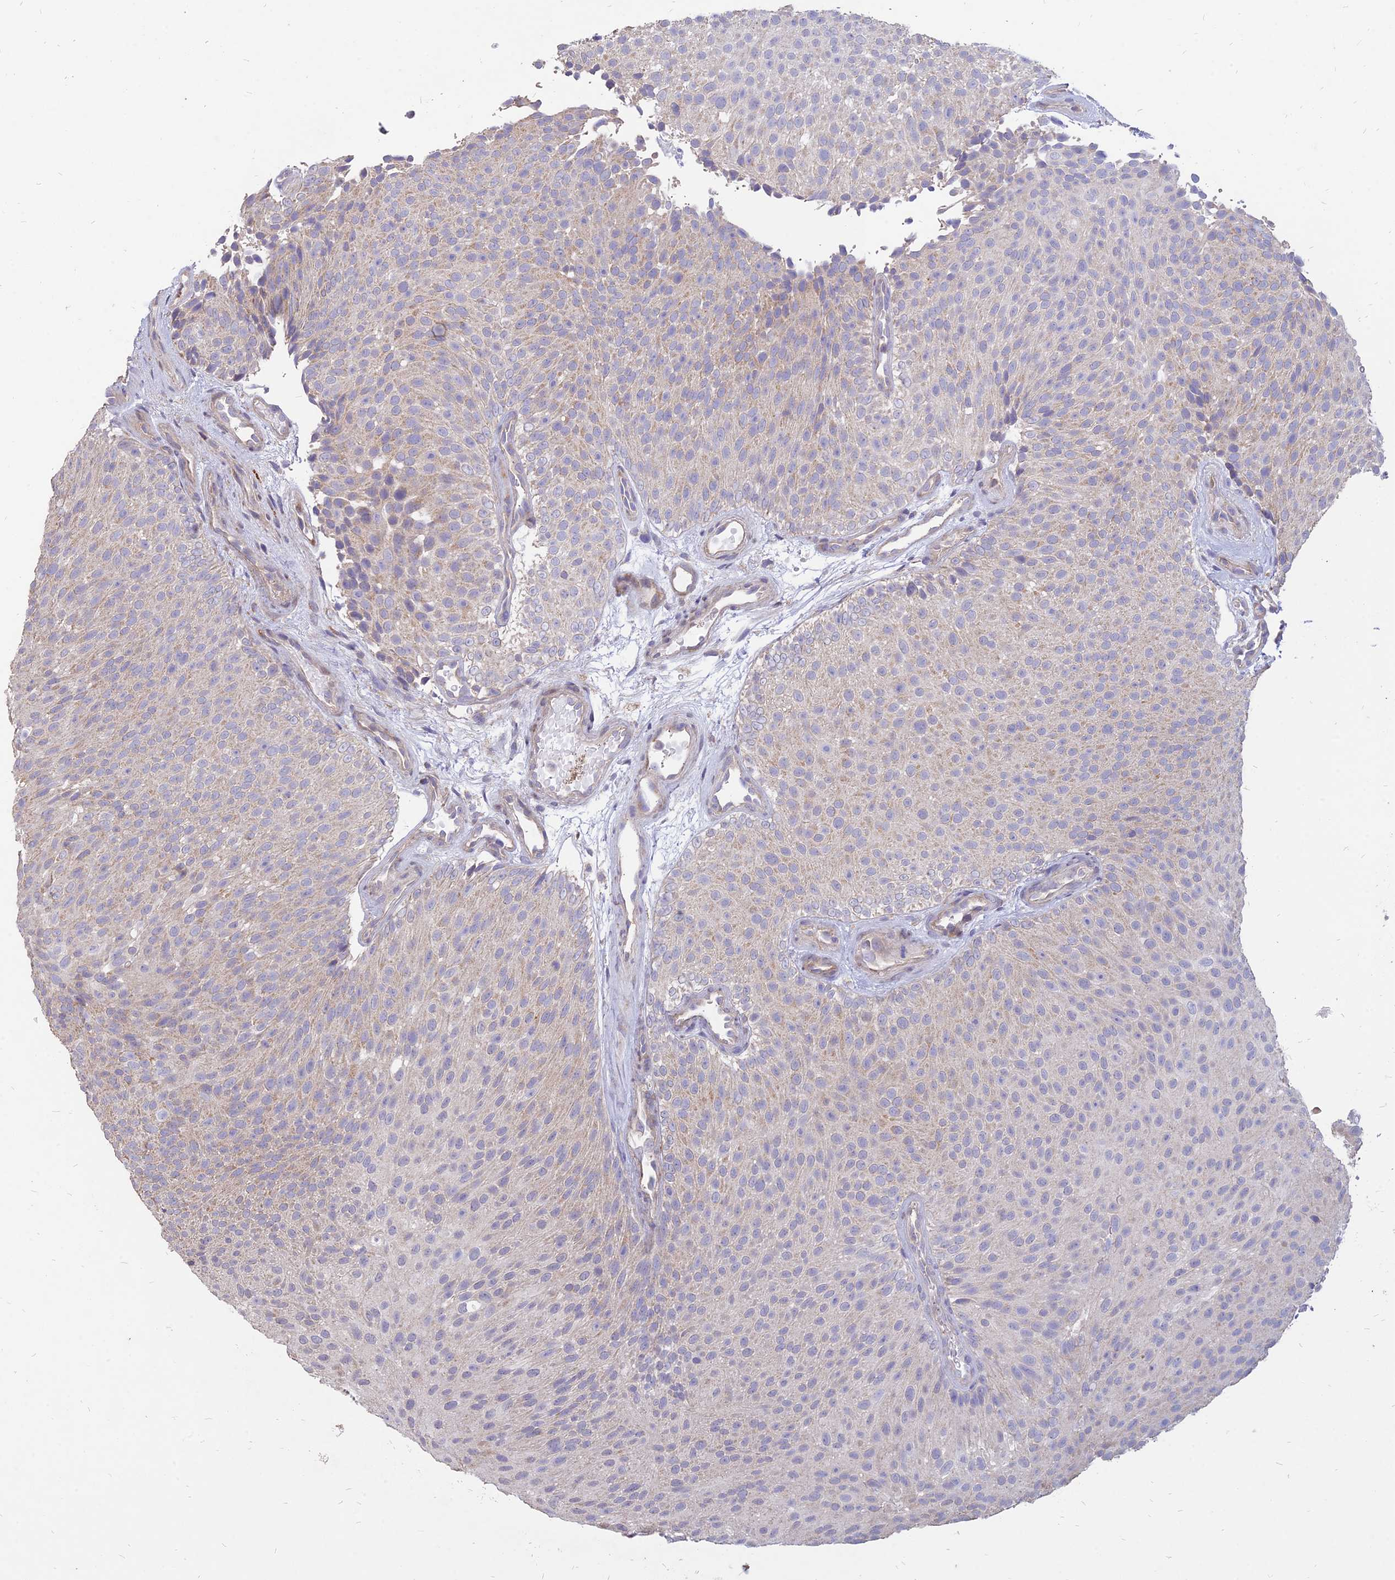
{"staining": {"intensity": "weak", "quantity": "25%-75%", "location": "cytoplasmic/membranous"}, "tissue": "urothelial cancer", "cell_type": "Tumor cells", "image_type": "cancer", "snomed": [{"axis": "morphology", "description": "Urothelial carcinoma, Low grade"}, {"axis": "topography", "description": "Urinary bladder"}], "caption": "Human low-grade urothelial carcinoma stained for a protein (brown) displays weak cytoplasmic/membranous positive positivity in about 25%-75% of tumor cells.", "gene": "ST3GAL6", "patient": {"sex": "male", "age": 78}}